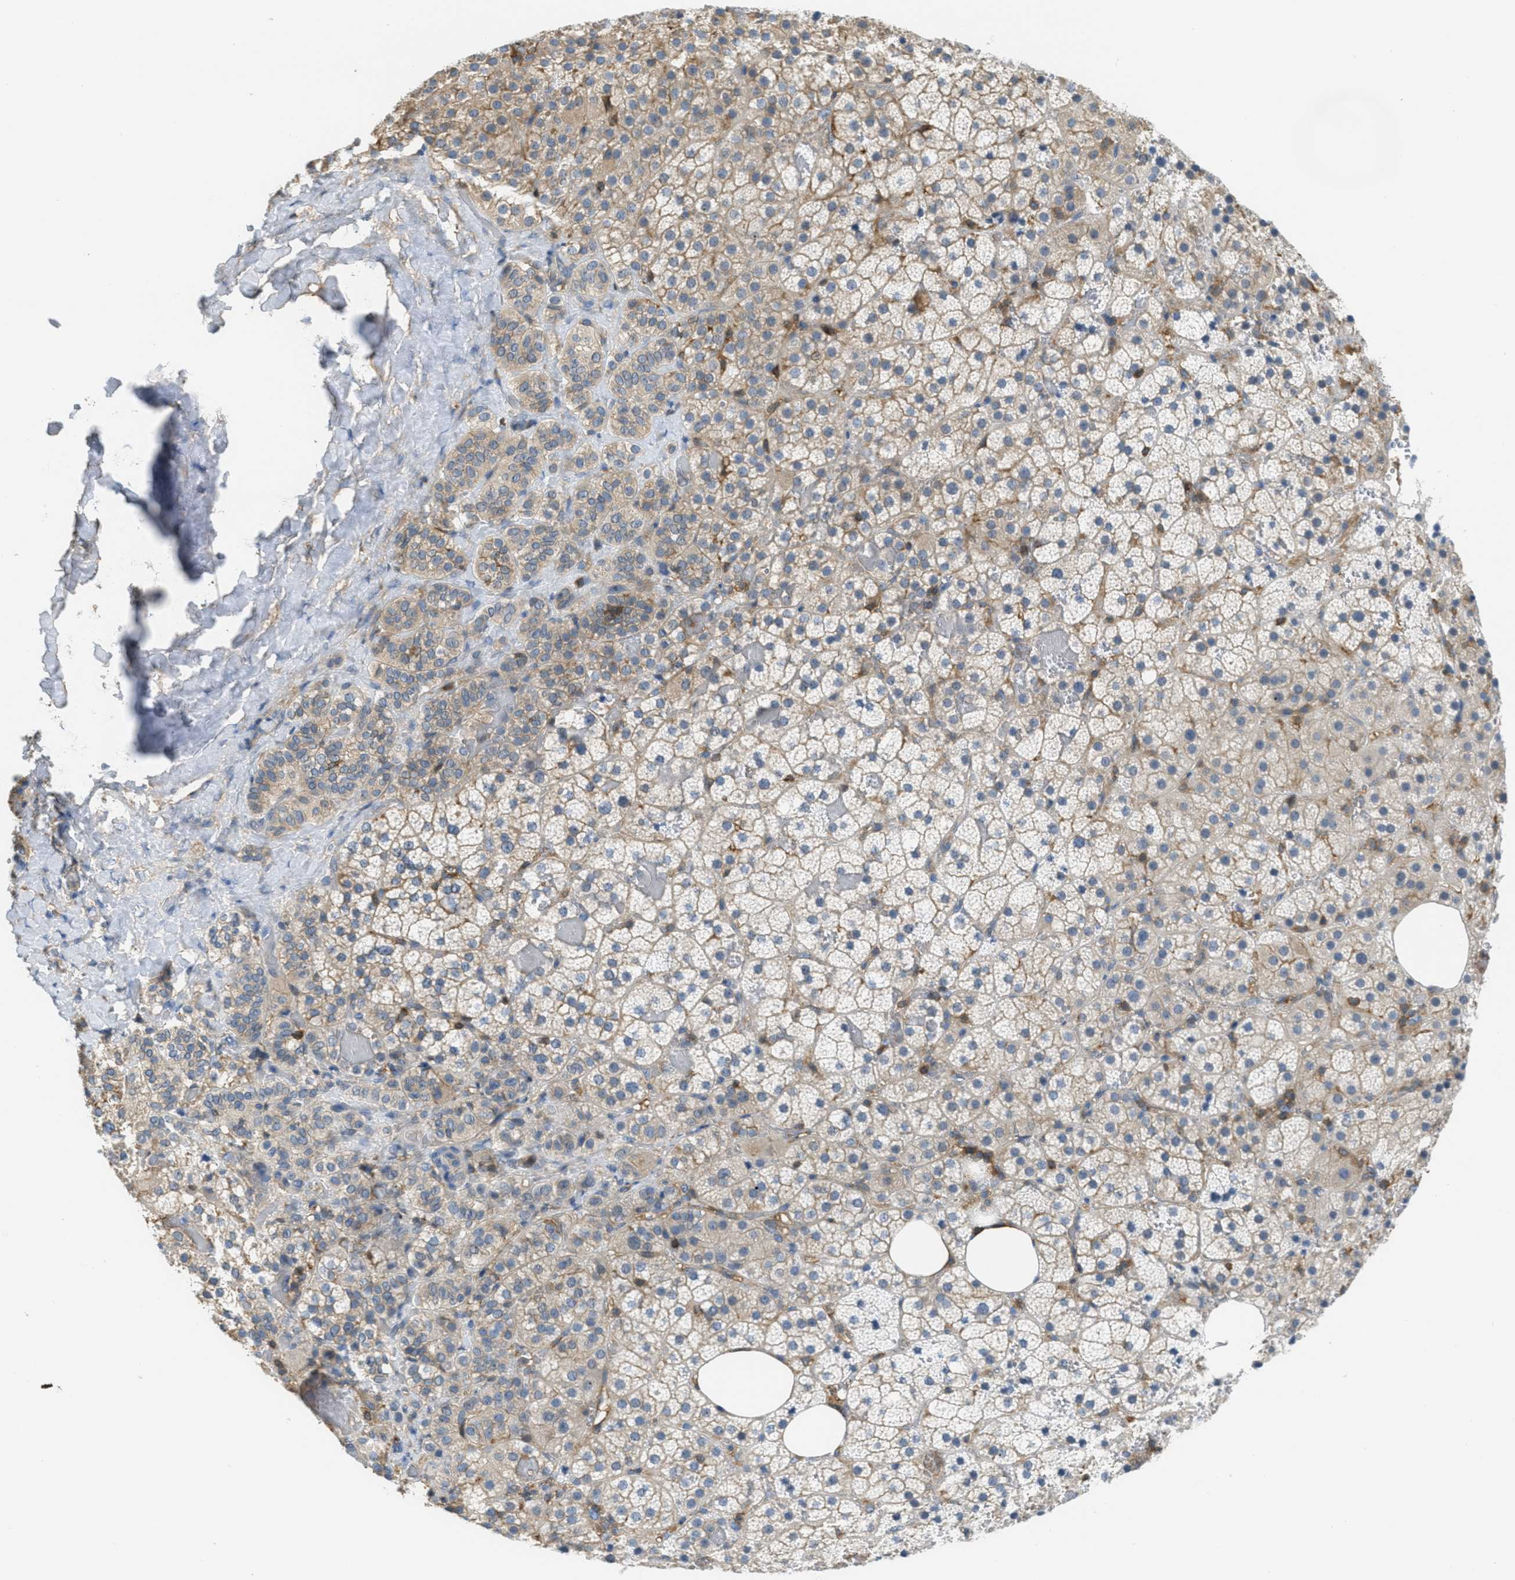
{"staining": {"intensity": "weak", "quantity": ">75%", "location": "cytoplasmic/membranous"}, "tissue": "adrenal gland", "cell_type": "Glandular cells", "image_type": "normal", "snomed": [{"axis": "morphology", "description": "Normal tissue, NOS"}, {"axis": "topography", "description": "Adrenal gland"}], "caption": "A brown stain highlights weak cytoplasmic/membranous expression of a protein in glandular cells of benign human adrenal gland.", "gene": "GRIK2", "patient": {"sex": "female", "age": 59}}